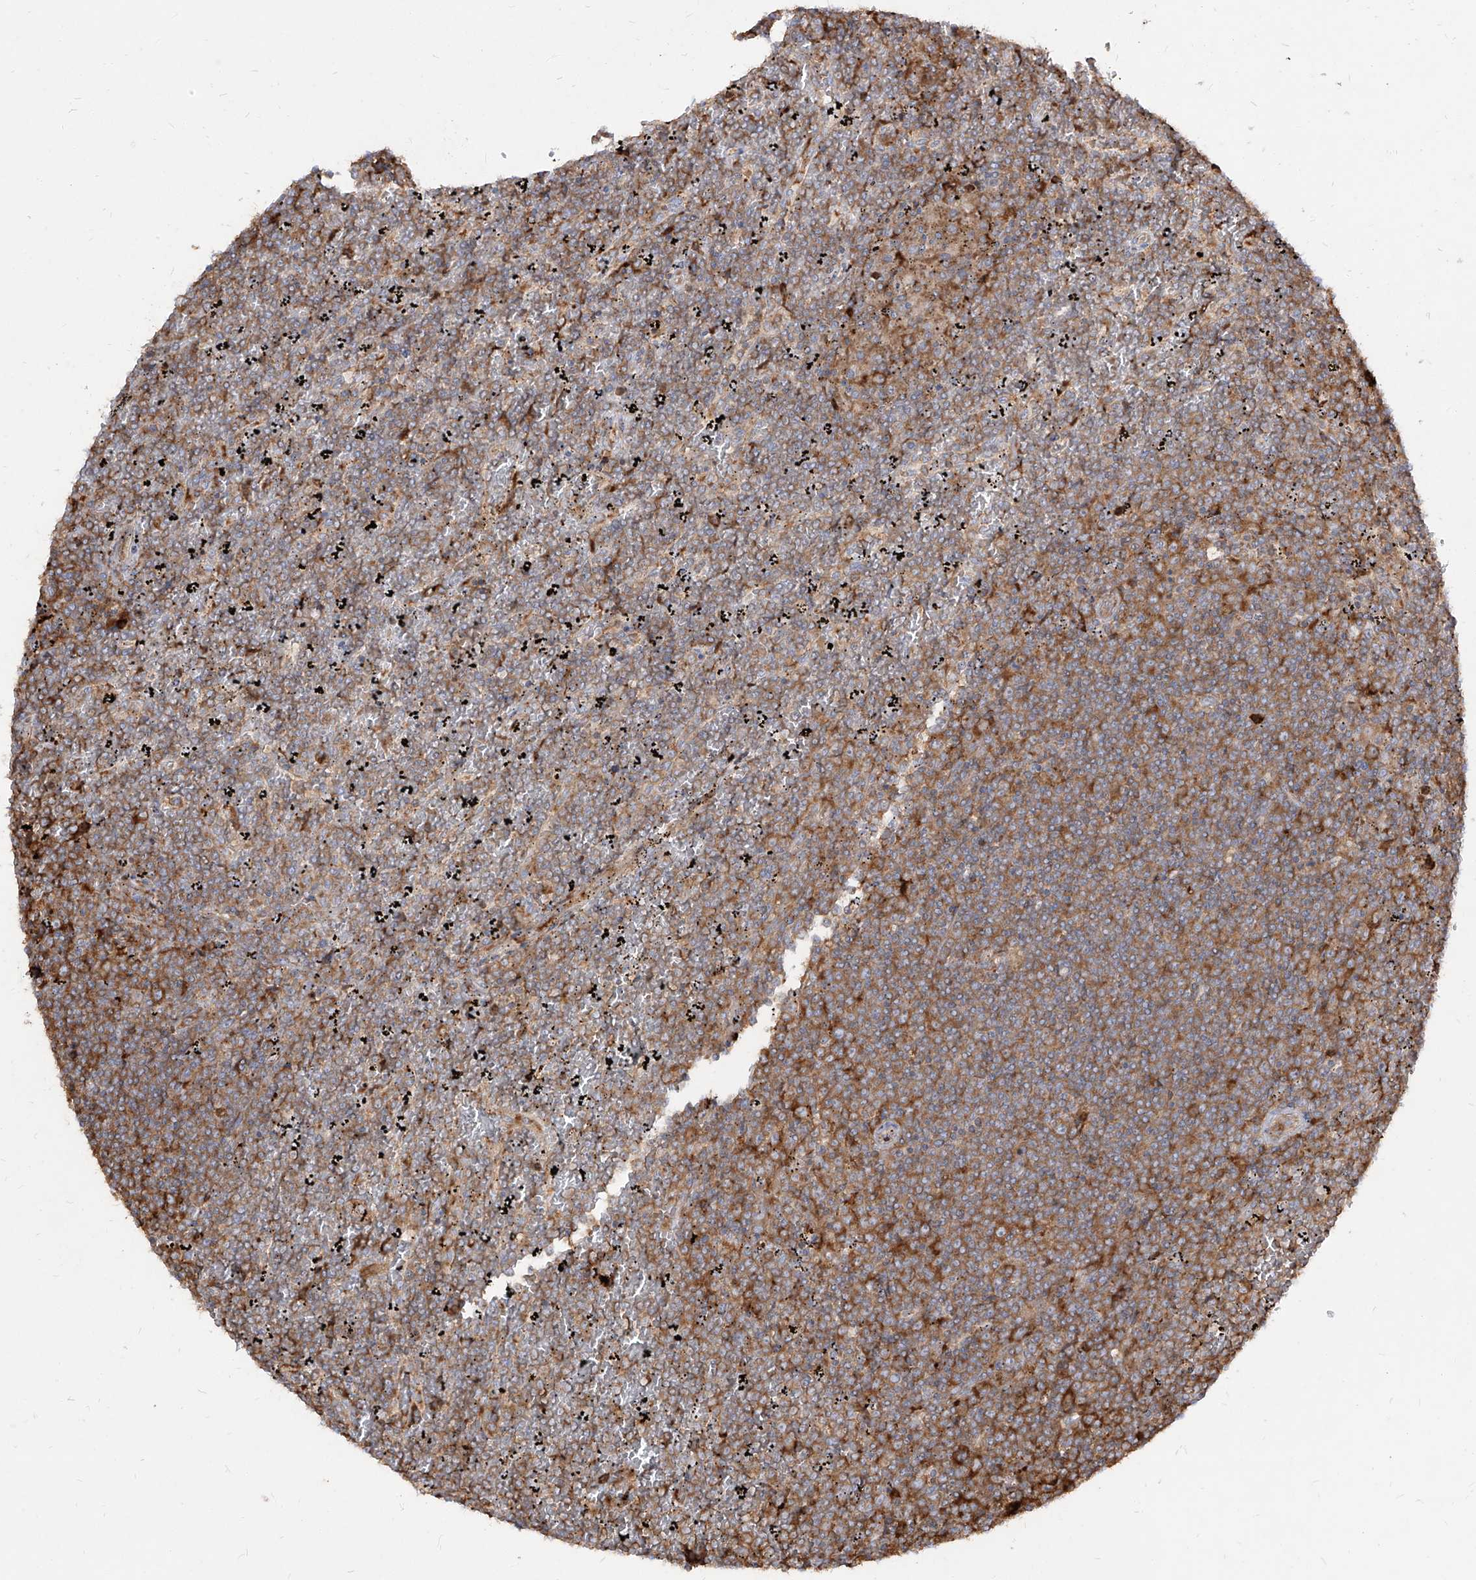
{"staining": {"intensity": "moderate", "quantity": ">75%", "location": "cytoplasmic/membranous"}, "tissue": "lymphoma", "cell_type": "Tumor cells", "image_type": "cancer", "snomed": [{"axis": "morphology", "description": "Malignant lymphoma, non-Hodgkin's type, Low grade"}, {"axis": "topography", "description": "Spleen"}], "caption": "DAB (3,3'-diaminobenzidine) immunohistochemical staining of low-grade malignant lymphoma, non-Hodgkin's type shows moderate cytoplasmic/membranous protein expression in about >75% of tumor cells.", "gene": "RPS25", "patient": {"sex": "female", "age": 19}}